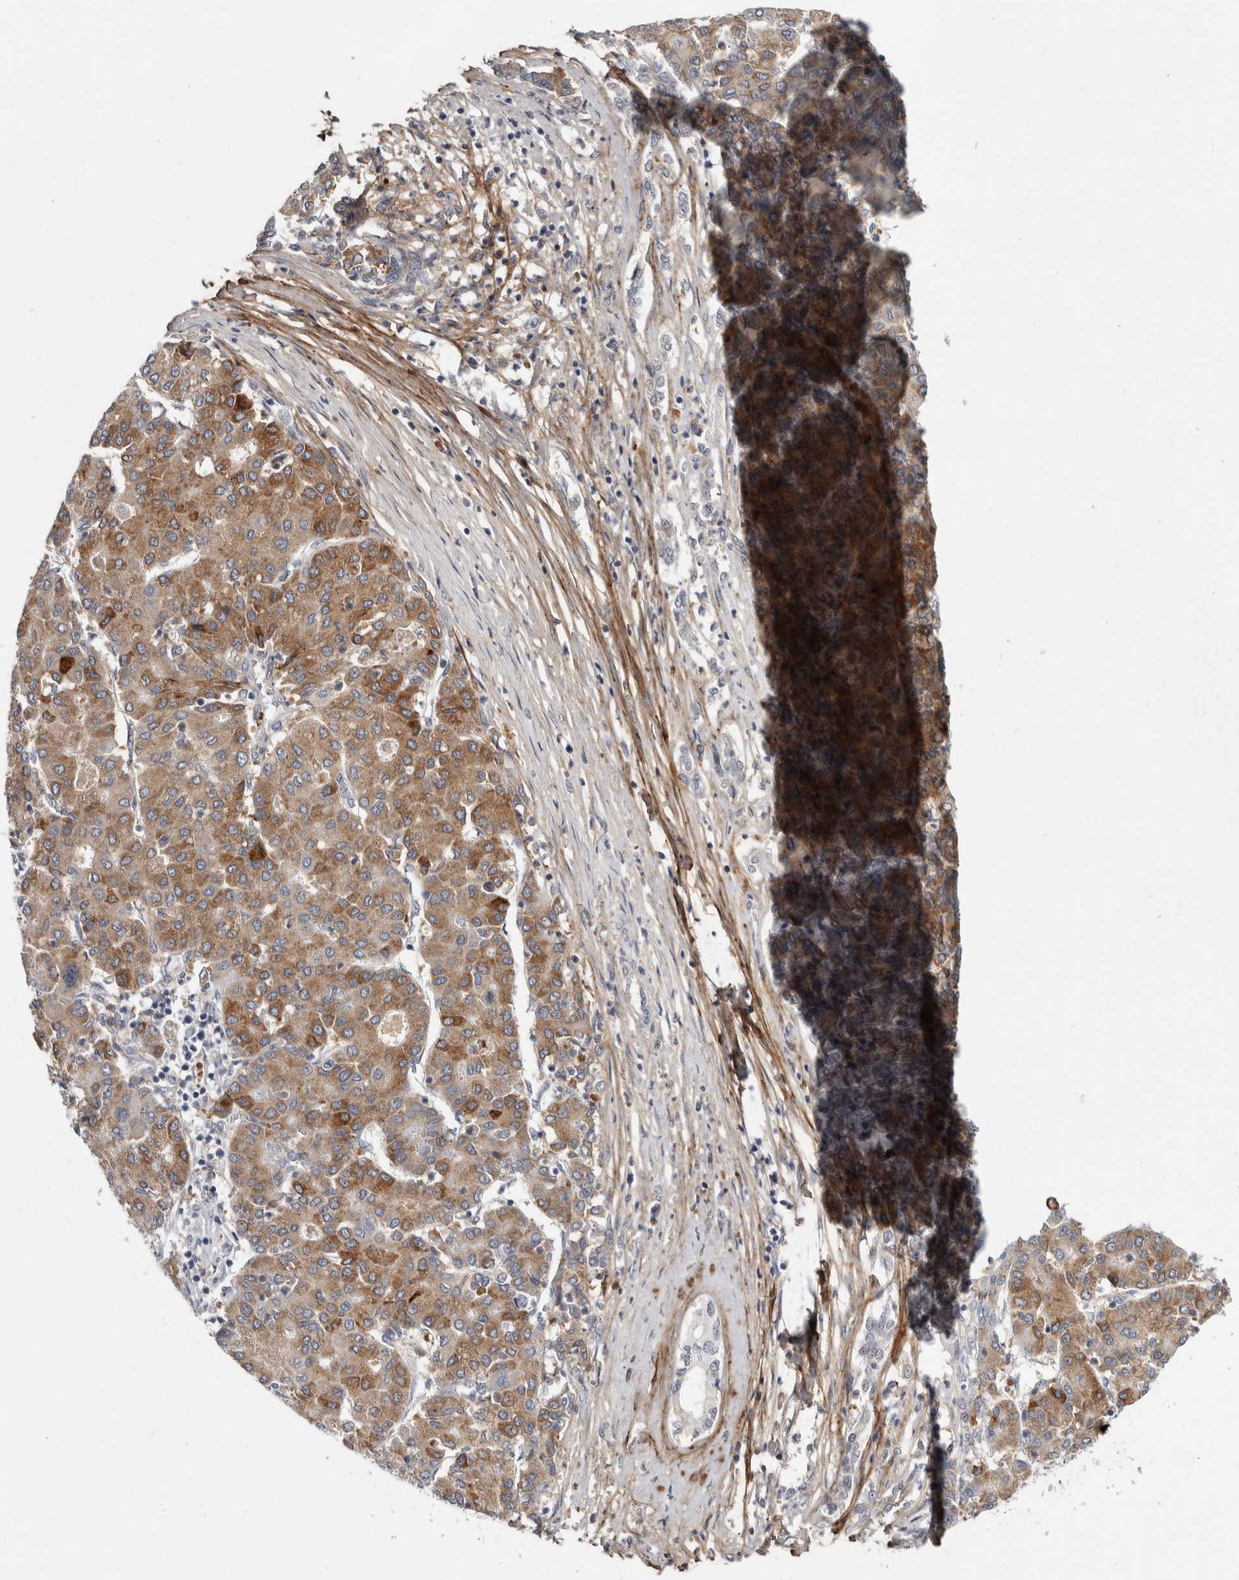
{"staining": {"intensity": "moderate", "quantity": "25%-75%", "location": "cytoplasmic/membranous"}, "tissue": "liver cancer", "cell_type": "Tumor cells", "image_type": "cancer", "snomed": [{"axis": "morphology", "description": "Carcinoma, Hepatocellular, NOS"}, {"axis": "topography", "description": "Liver"}], "caption": "IHC of human liver hepatocellular carcinoma reveals medium levels of moderate cytoplasmic/membranous staining in about 25%-75% of tumor cells.", "gene": "ASPN", "patient": {"sex": "male", "age": 65}}